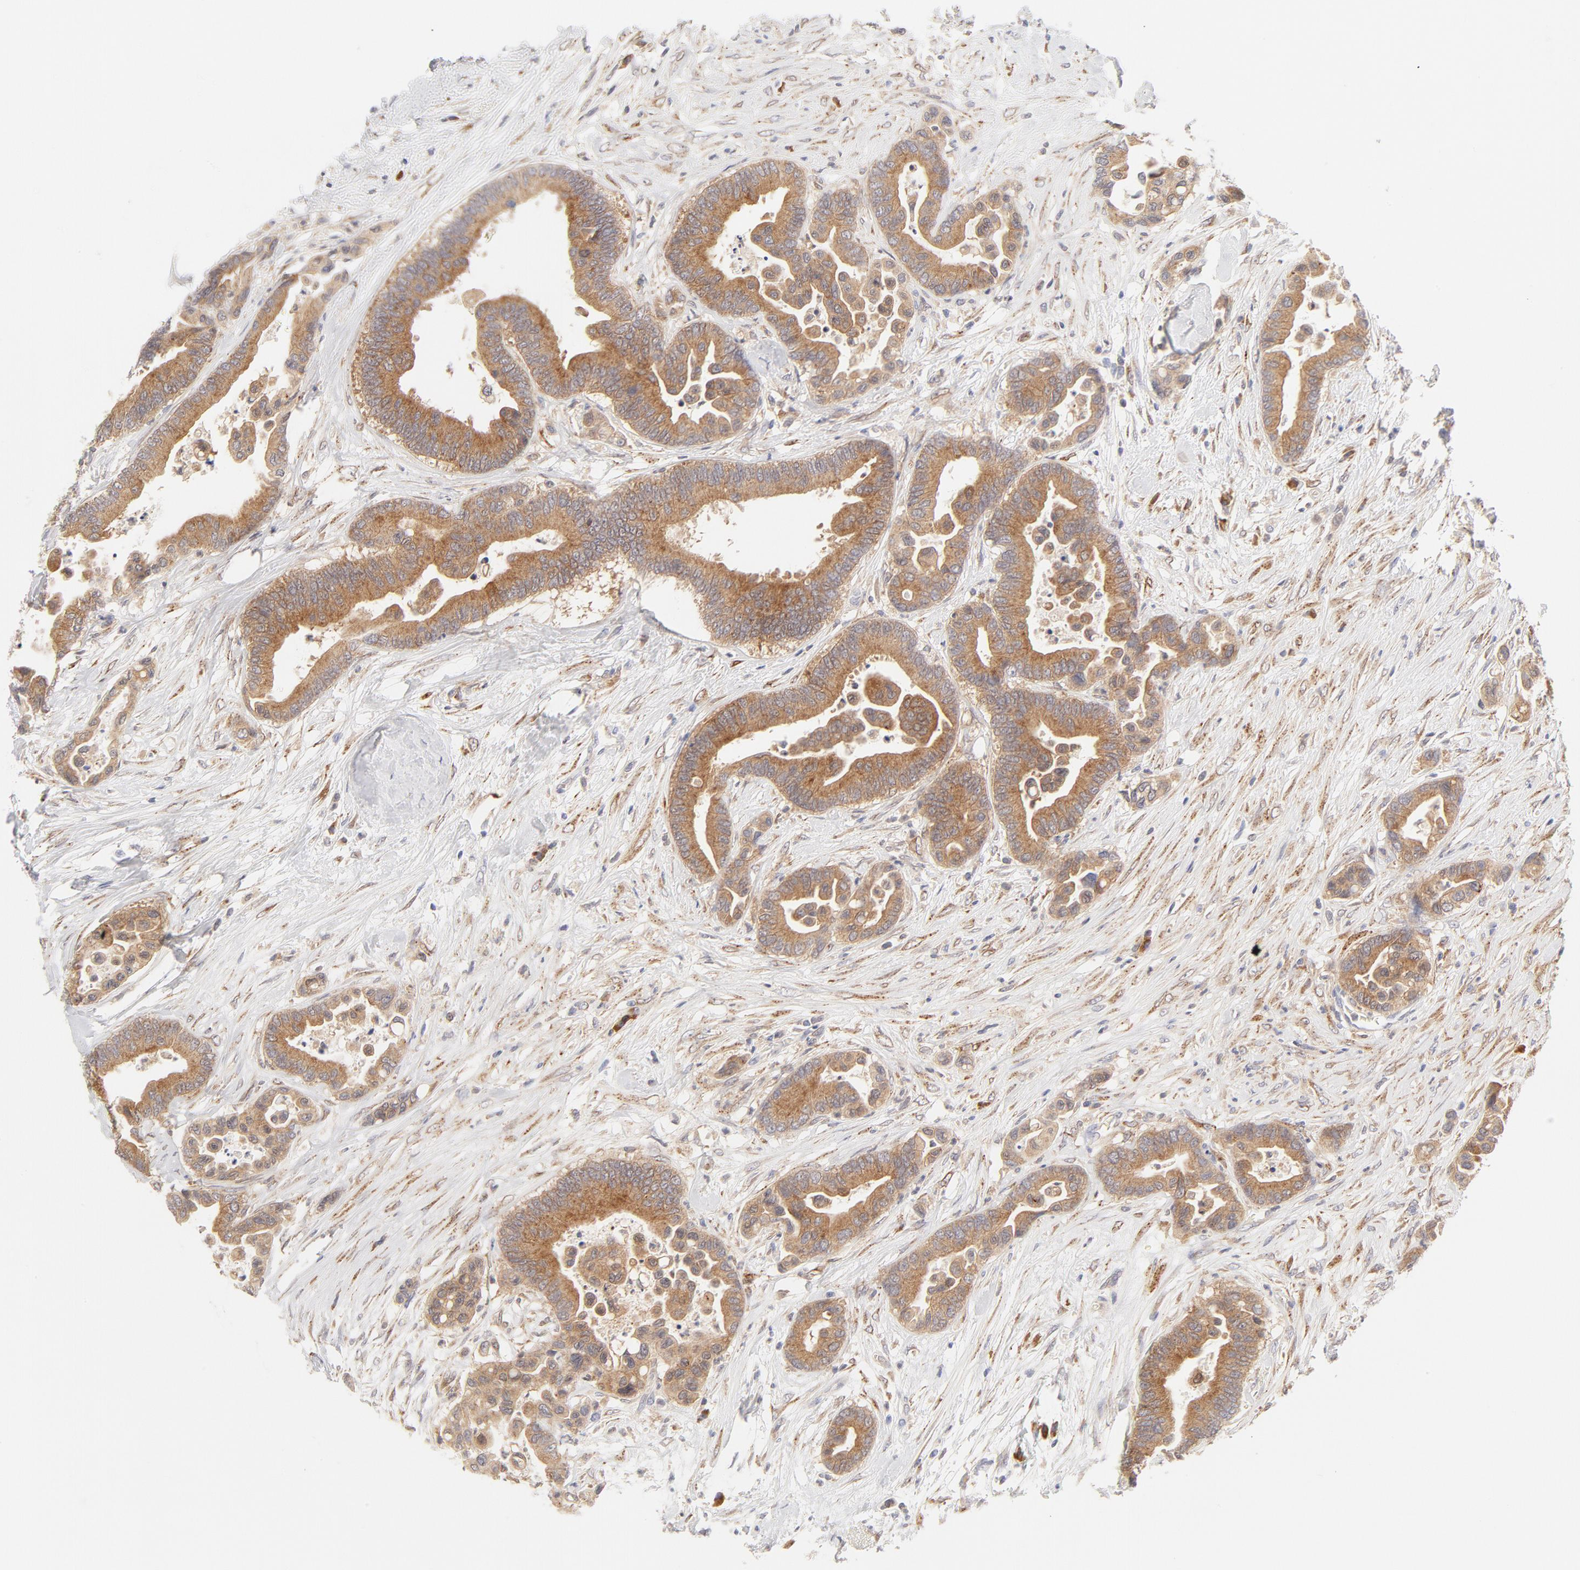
{"staining": {"intensity": "moderate", "quantity": ">75%", "location": "cytoplasmic/membranous"}, "tissue": "colorectal cancer", "cell_type": "Tumor cells", "image_type": "cancer", "snomed": [{"axis": "morphology", "description": "Adenocarcinoma, NOS"}, {"axis": "topography", "description": "Colon"}], "caption": "The photomicrograph displays staining of colorectal cancer, revealing moderate cytoplasmic/membranous protein expression (brown color) within tumor cells.", "gene": "RPS6KA1", "patient": {"sex": "male", "age": 82}}